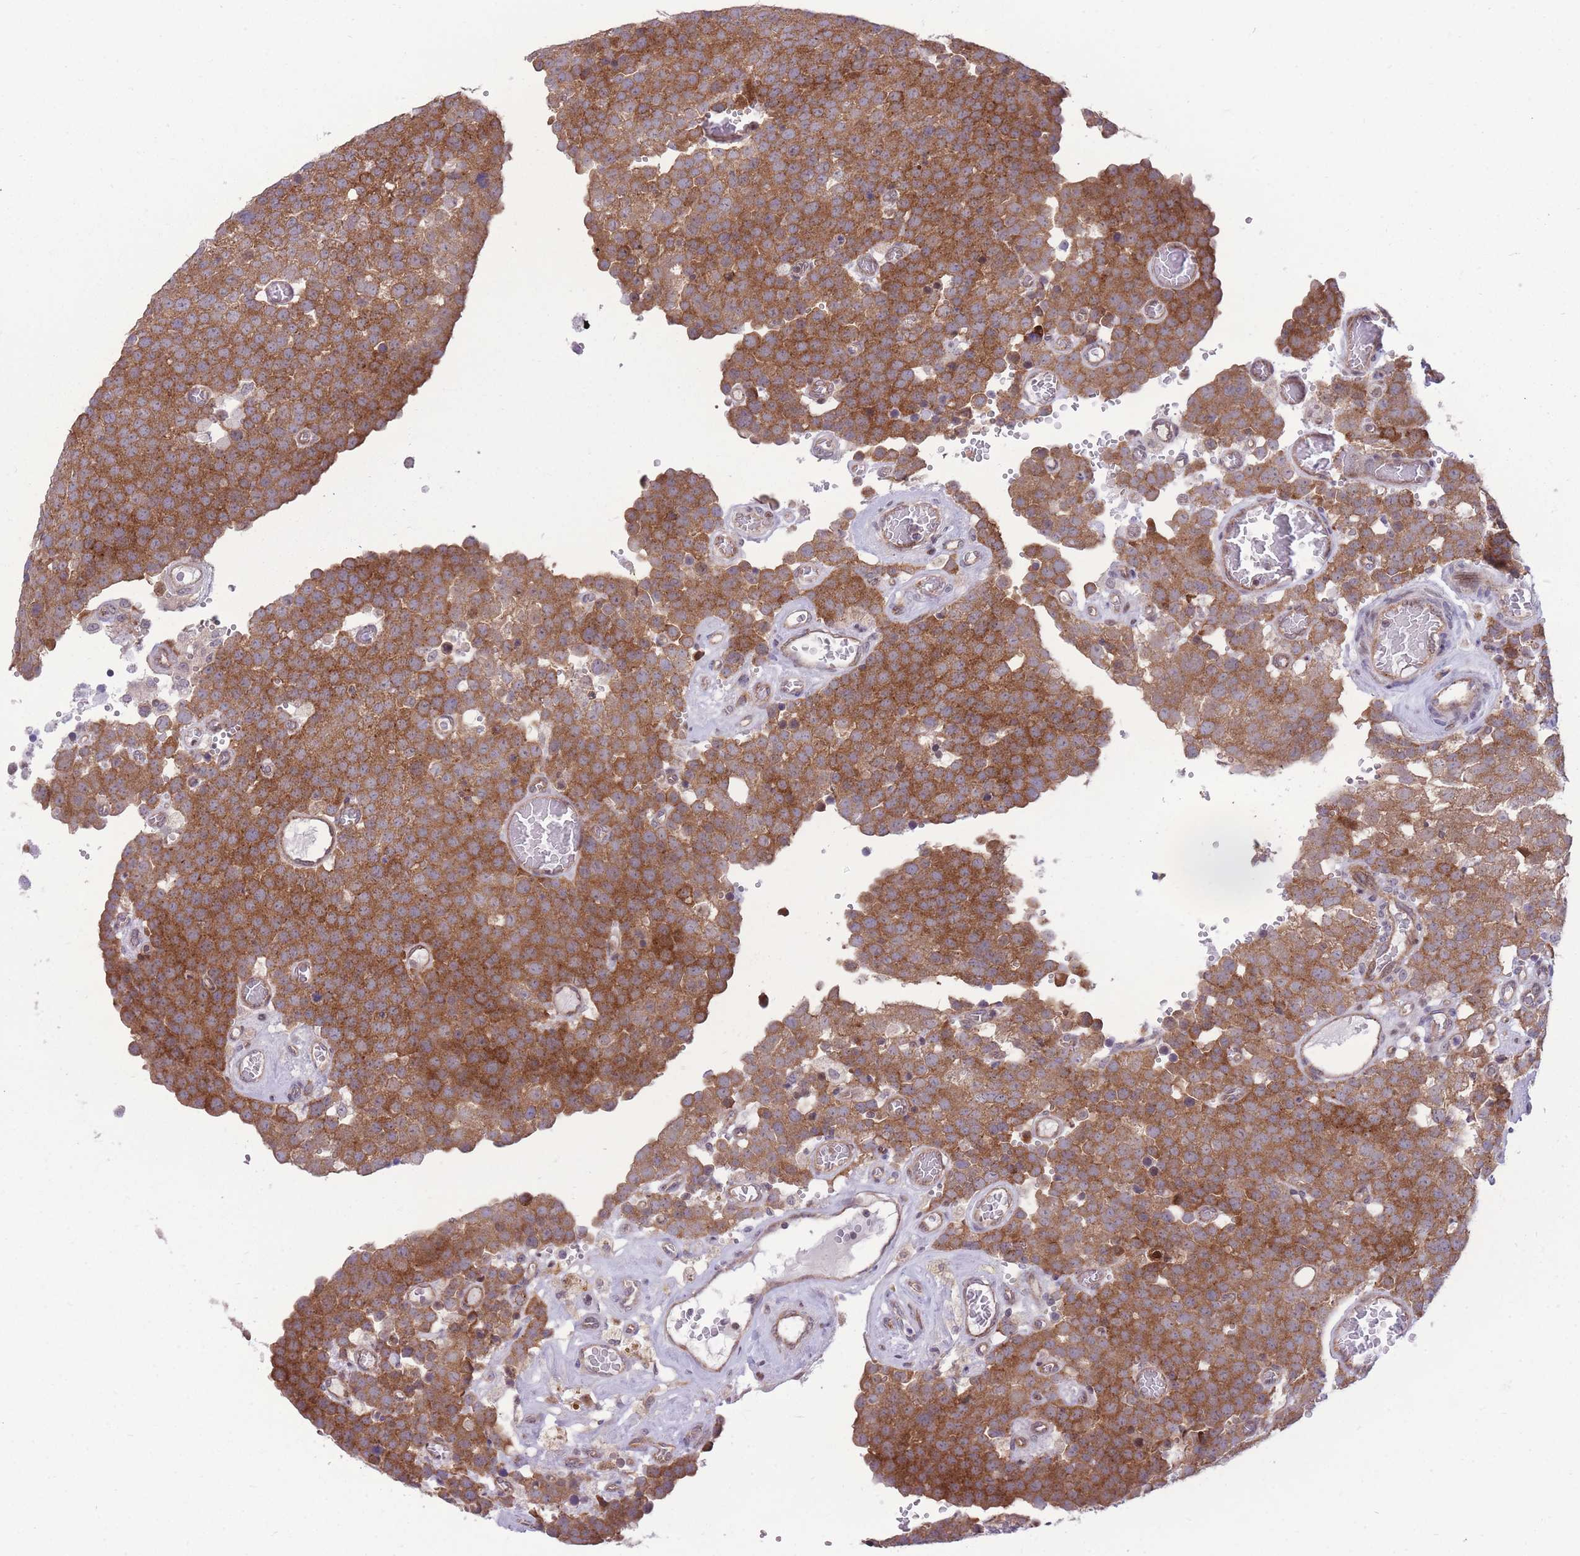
{"staining": {"intensity": "strong", "quantity": ">75%", "location": "cytoplasmic/membranous"}, "tissue": "testis cancer", "cell_type": "Tumor cells", "image_type": "cancer", "snomed": [{"axis": "morphology", "description": "Normal tissue, NOS"}, {"axis": "morphology", "description": "Seminoma, NOS"}, {"axis": "topography", "description": "Testis"}], "caption": "Immunohistochemical staining of seminoma (testis) displays high levels of strong cytoplasmic/membranous protein positivity in about >75% of tumor cells.", "gene": "RIC8A", "patient": {"sex": "male", "age": 71}}